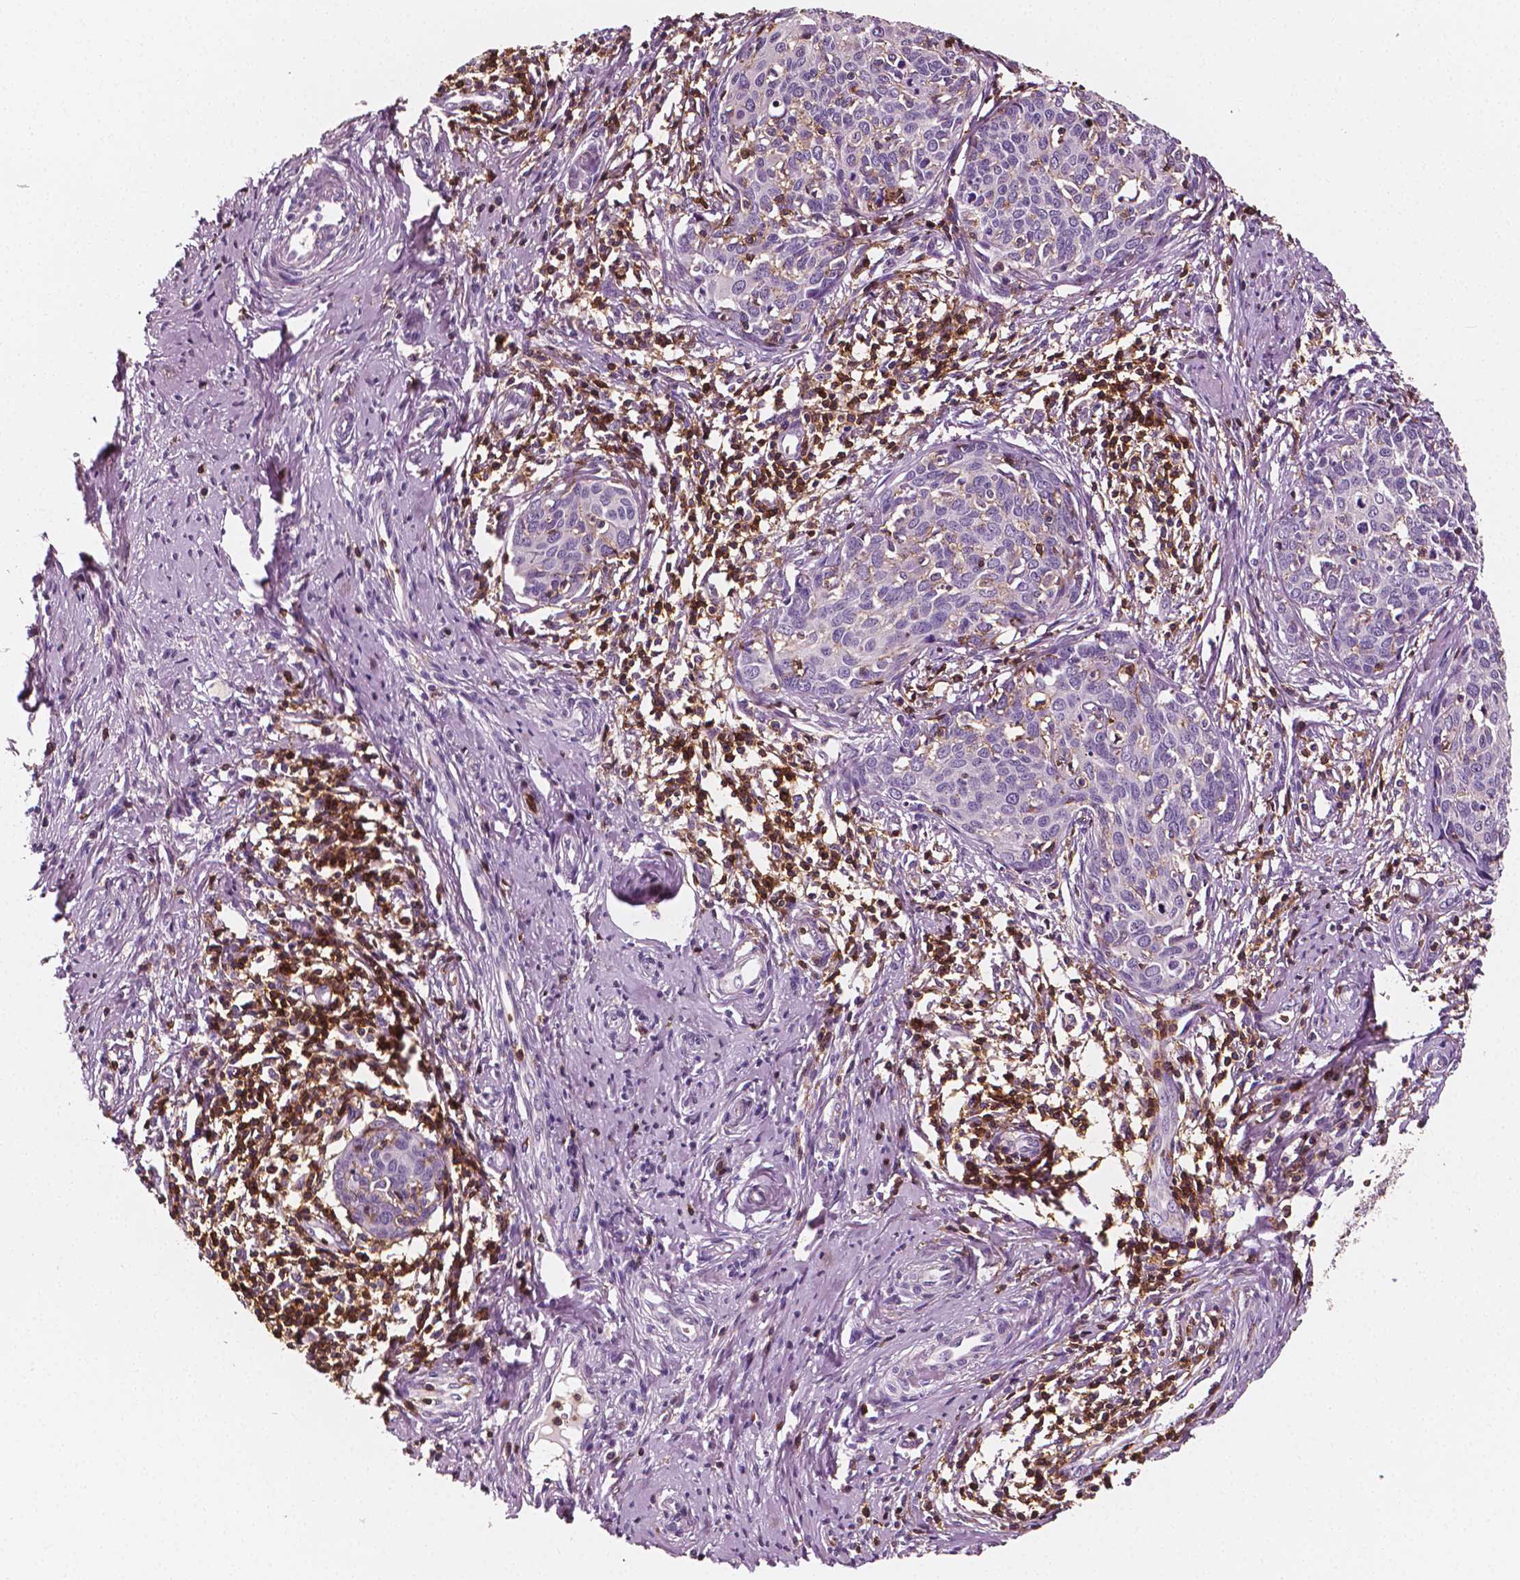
{"staining": {"intensity": "negative", "quantity": "none", "location": "none"}, "tissue": "cervical cancer", "cell_type": "Tumor cells", "image_type": "cancer", "snomed": [{"axis": "morphology", "description": "Squamous cell carcinoma, NOS"}, {"axis": "topography", "description": "Cervix"}], "caption": "A high-resolution image shows immunohistochemistry (IHC) staining of cervical squamous cell carcinoma, which shows no significant staining in tumor cells.", "gene": "PTPRC", "patient": {"sex": "female", "age": 62}}